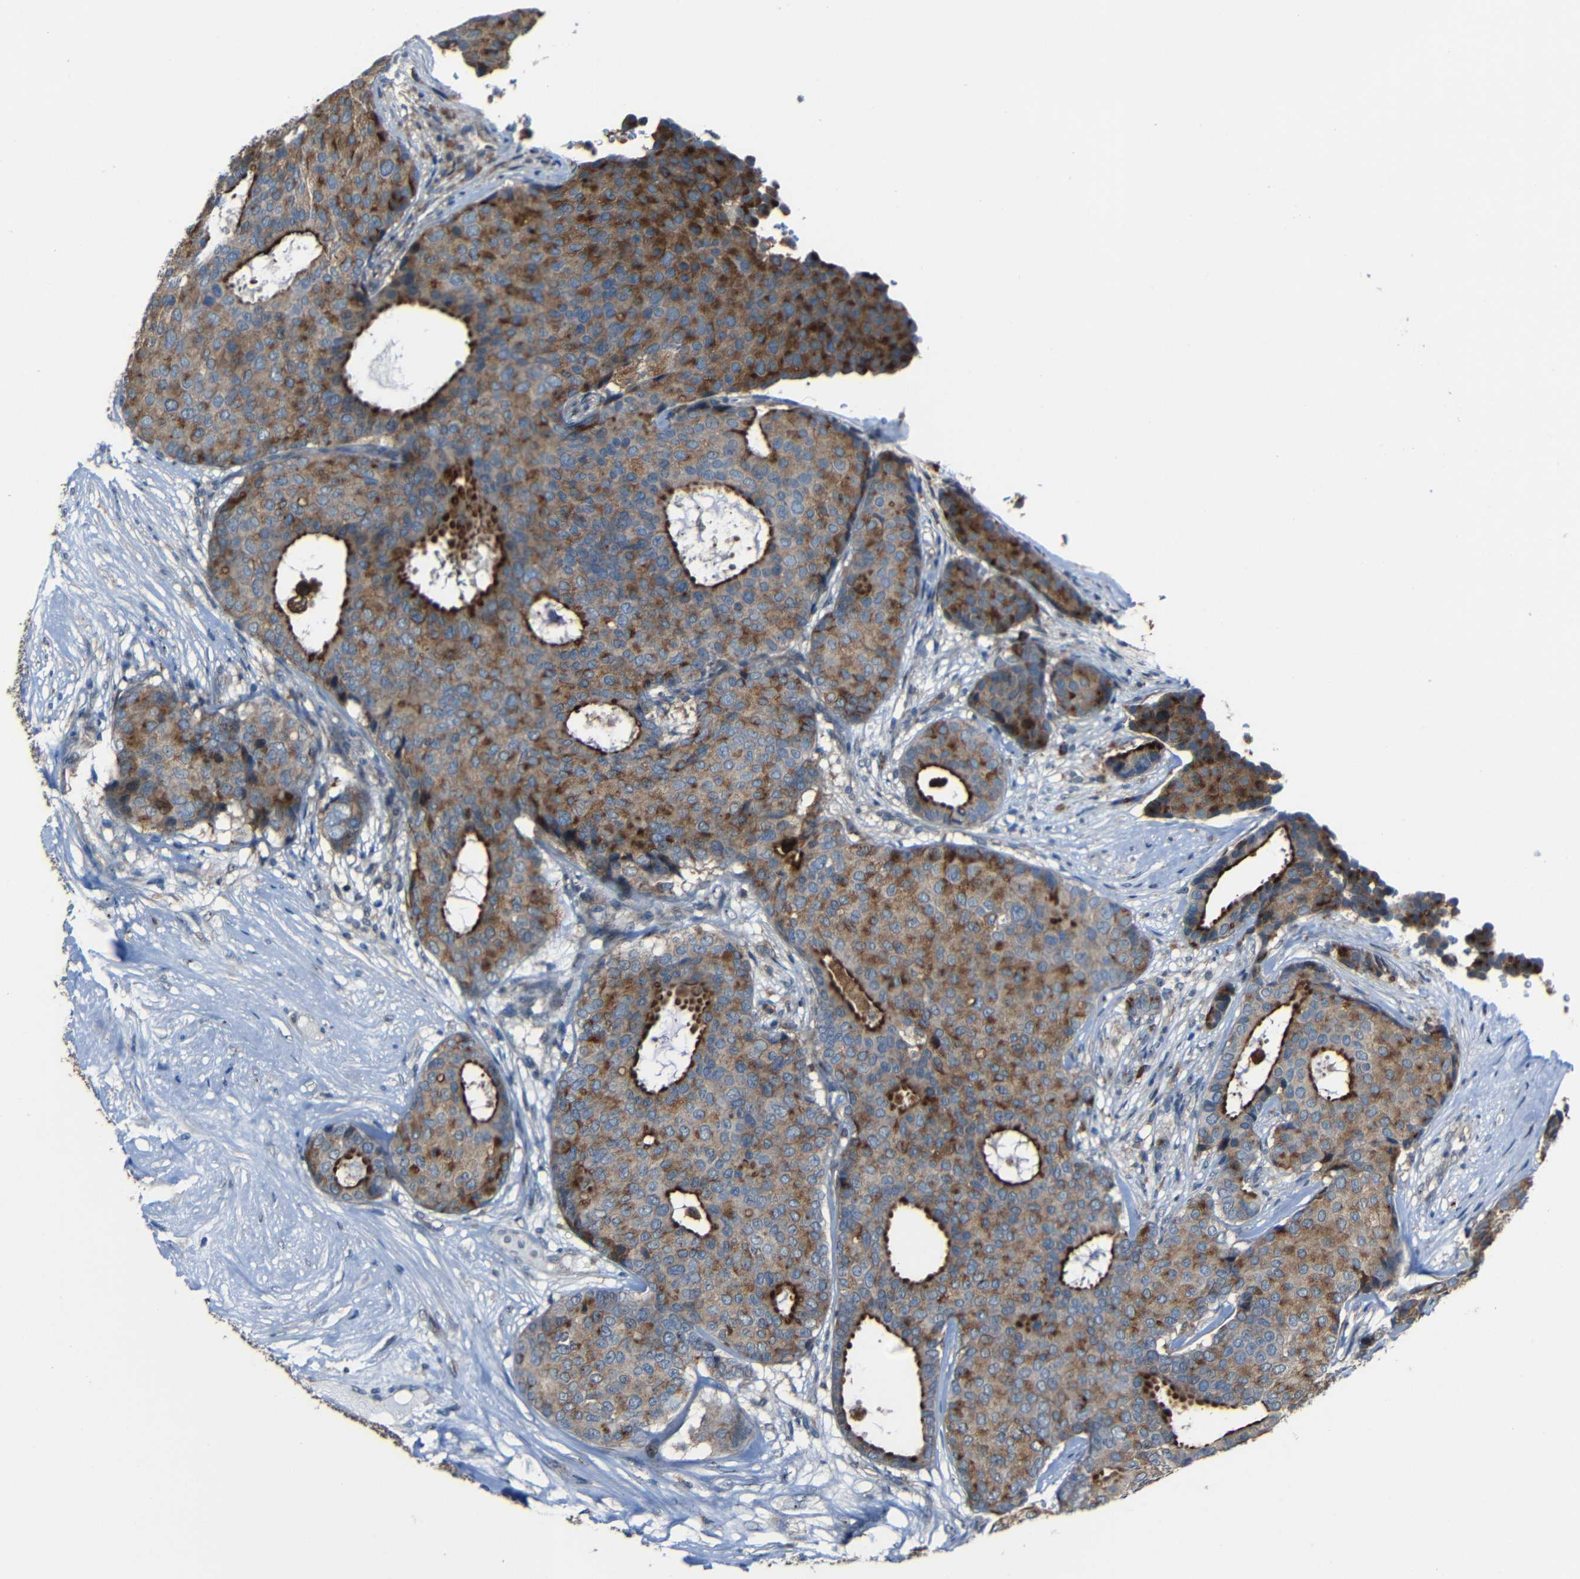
{"staining": {"intensity": "moderate", "quantity": ">75%", "location": "cytoplasmic/membranous"}, "tissue": "breast cancer", "cell_type": "Tumor cells", "image_type": "cancer", "snomed": [{"axis": "morphology", "description": "Duct carcinoma"}, {"axis": "topography", "description": "Breast"}], "caption": "The photomicrograph reveals staining of breast cancer, revealing moderate cytoplasmic/membranous protein staining (brown color) within tumor cells.", "gene": "DNAJC5", "patient": {"sex": "female", "age": 75}}